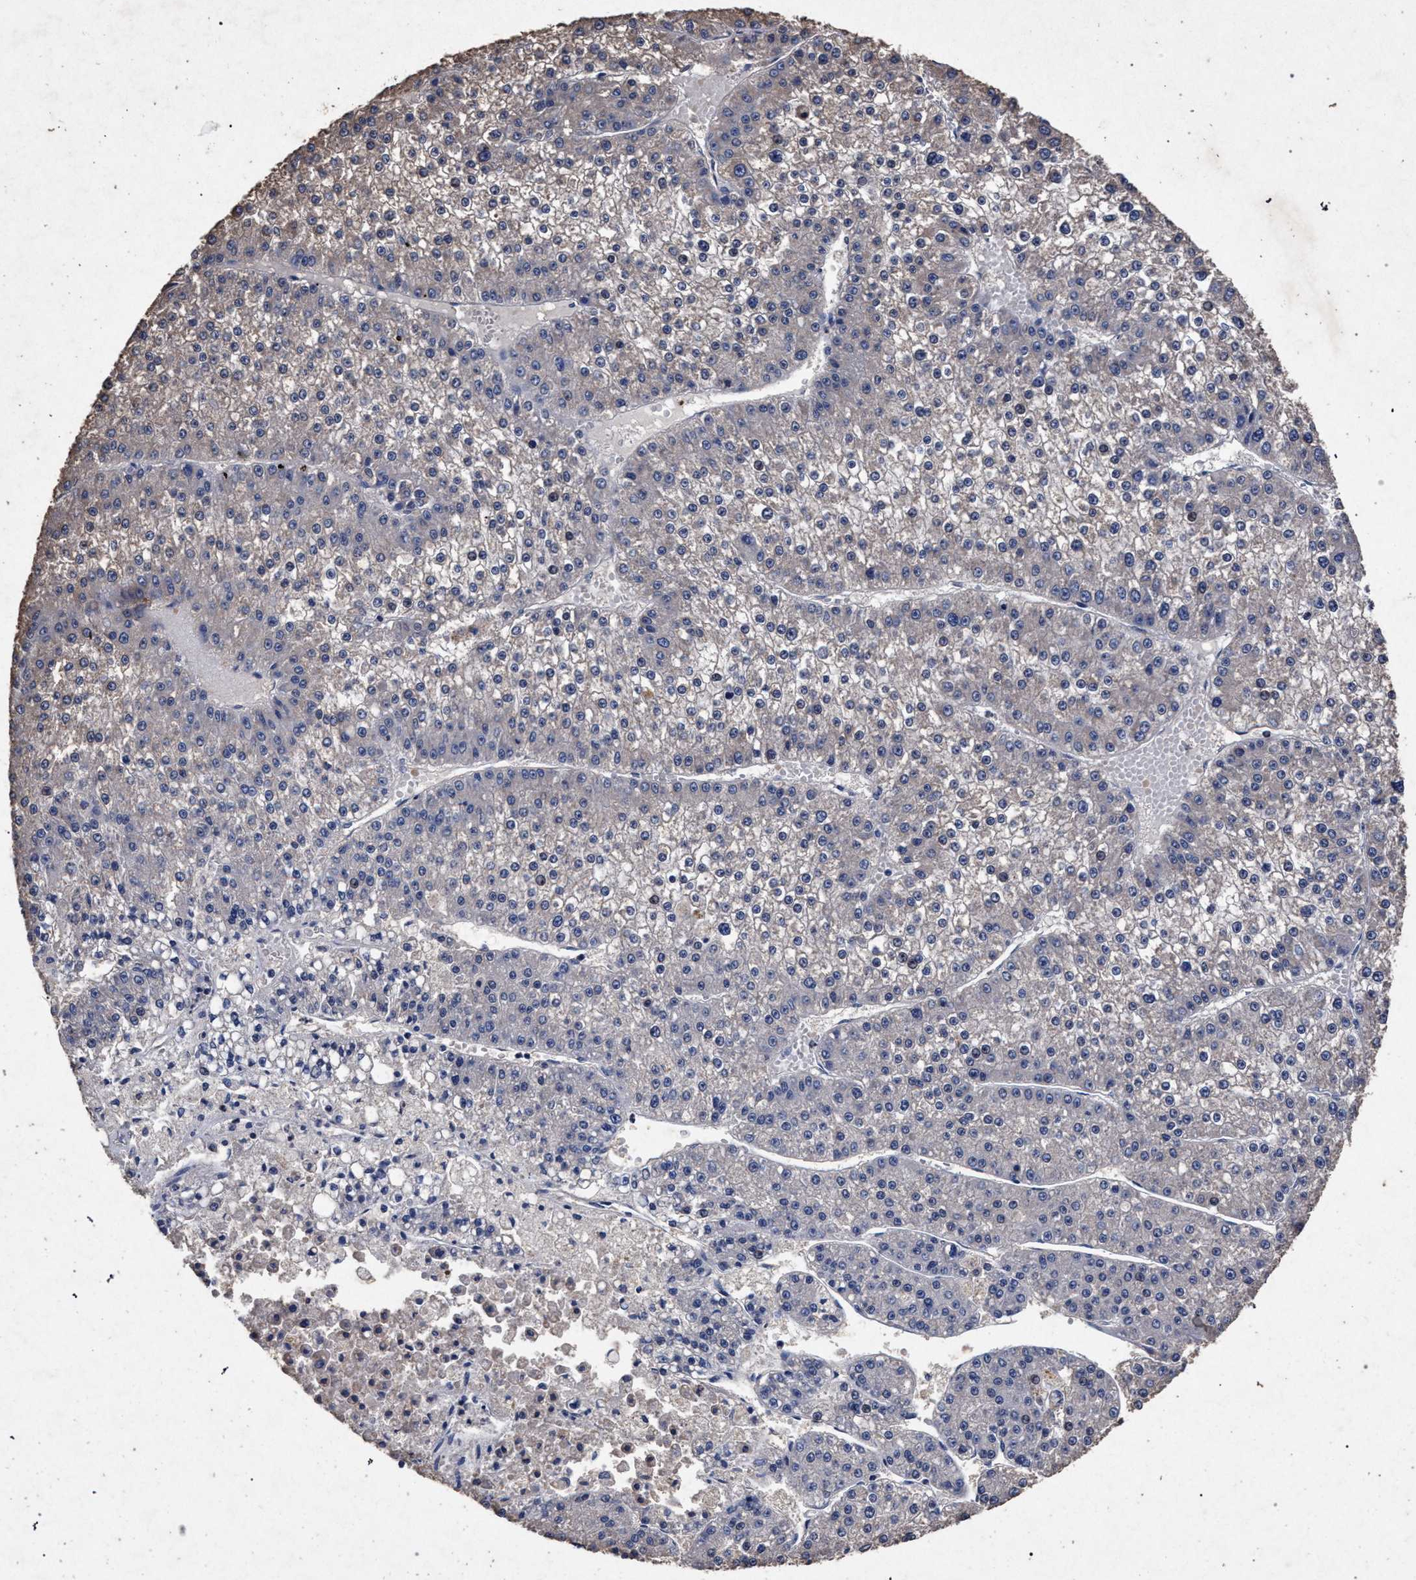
{"staining": {"intensity": "negative", "quantity": "none", "location": "none"}, "tissue": "liver cancer", "cell_type": "Tumor cells", "image_type": "cancer", "snomed": [{"axis": "morphology", "description": "Carcinoma, Hepatocellular, NOS"}, {"axis": "topography", "description": "Liver"}], "caption": "A high-resolution image shows immunohistochemistry staining of liver cancer (hepatocellular carcinoma), which shows no significant staining in tumor cells. (DAB immunohistochemistry (IHC) with hematoxylin counter stain).", "gene": "ATP1A2", "patient": {"sex": "female", "age": 73}}